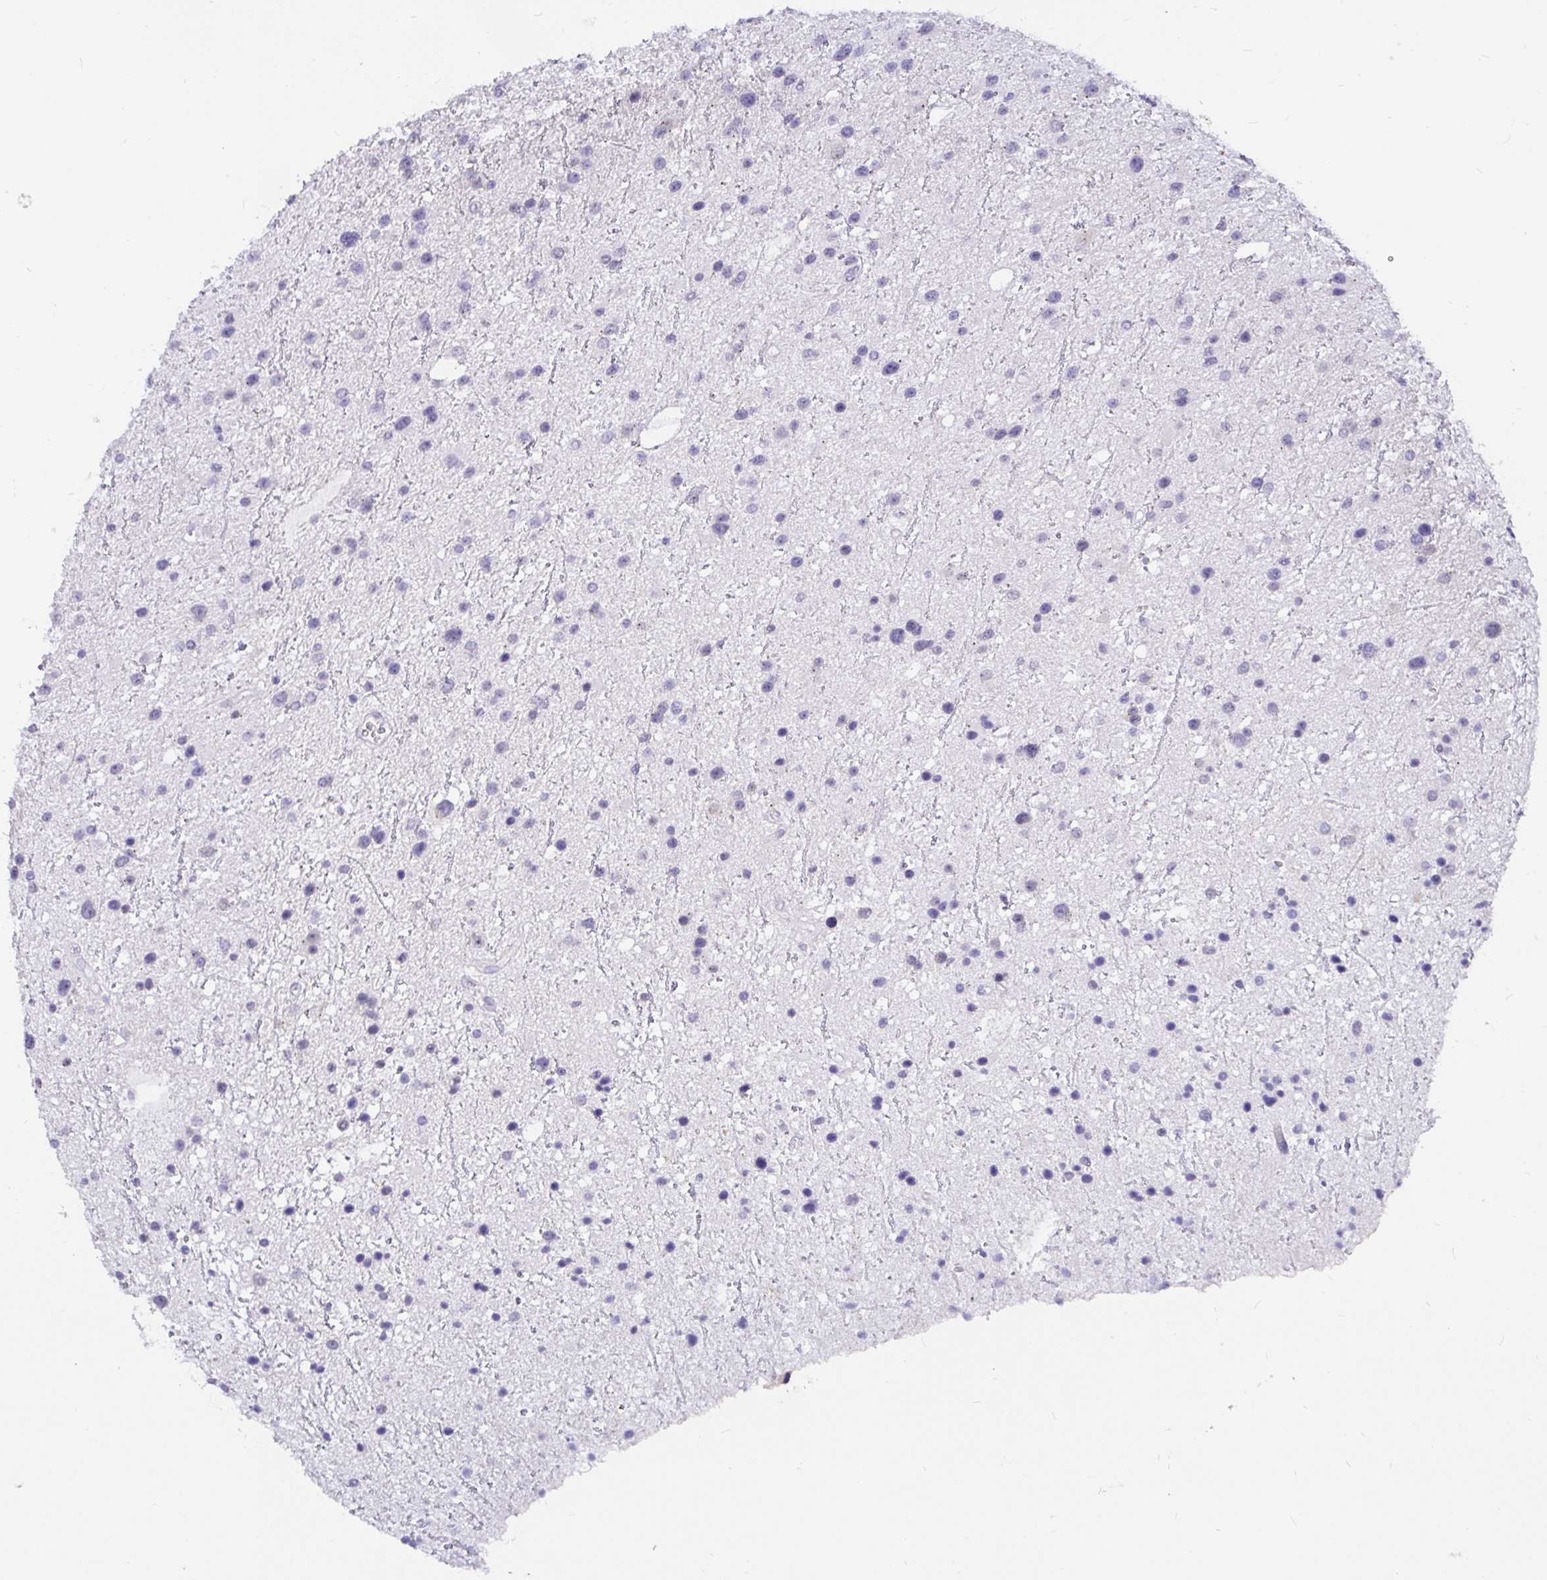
{"staining": {"intensity": "negative", "quantity": "none", "location": "none"}, "tissue": "glioma", "cell_type": "Tumor cells", "image_type": "cancer", "snomed": [{"axis": "morphology", "description": "Glioma, malignant, Low grade"}, {"axis": "topography", "description": "Brain"}], "caption": "Immunohistochemistry of human malignant low-grade glioma shows no staining in tumor cells.", "gene": "EZHIP", "patient": {"sex": "female", "age": 32}}